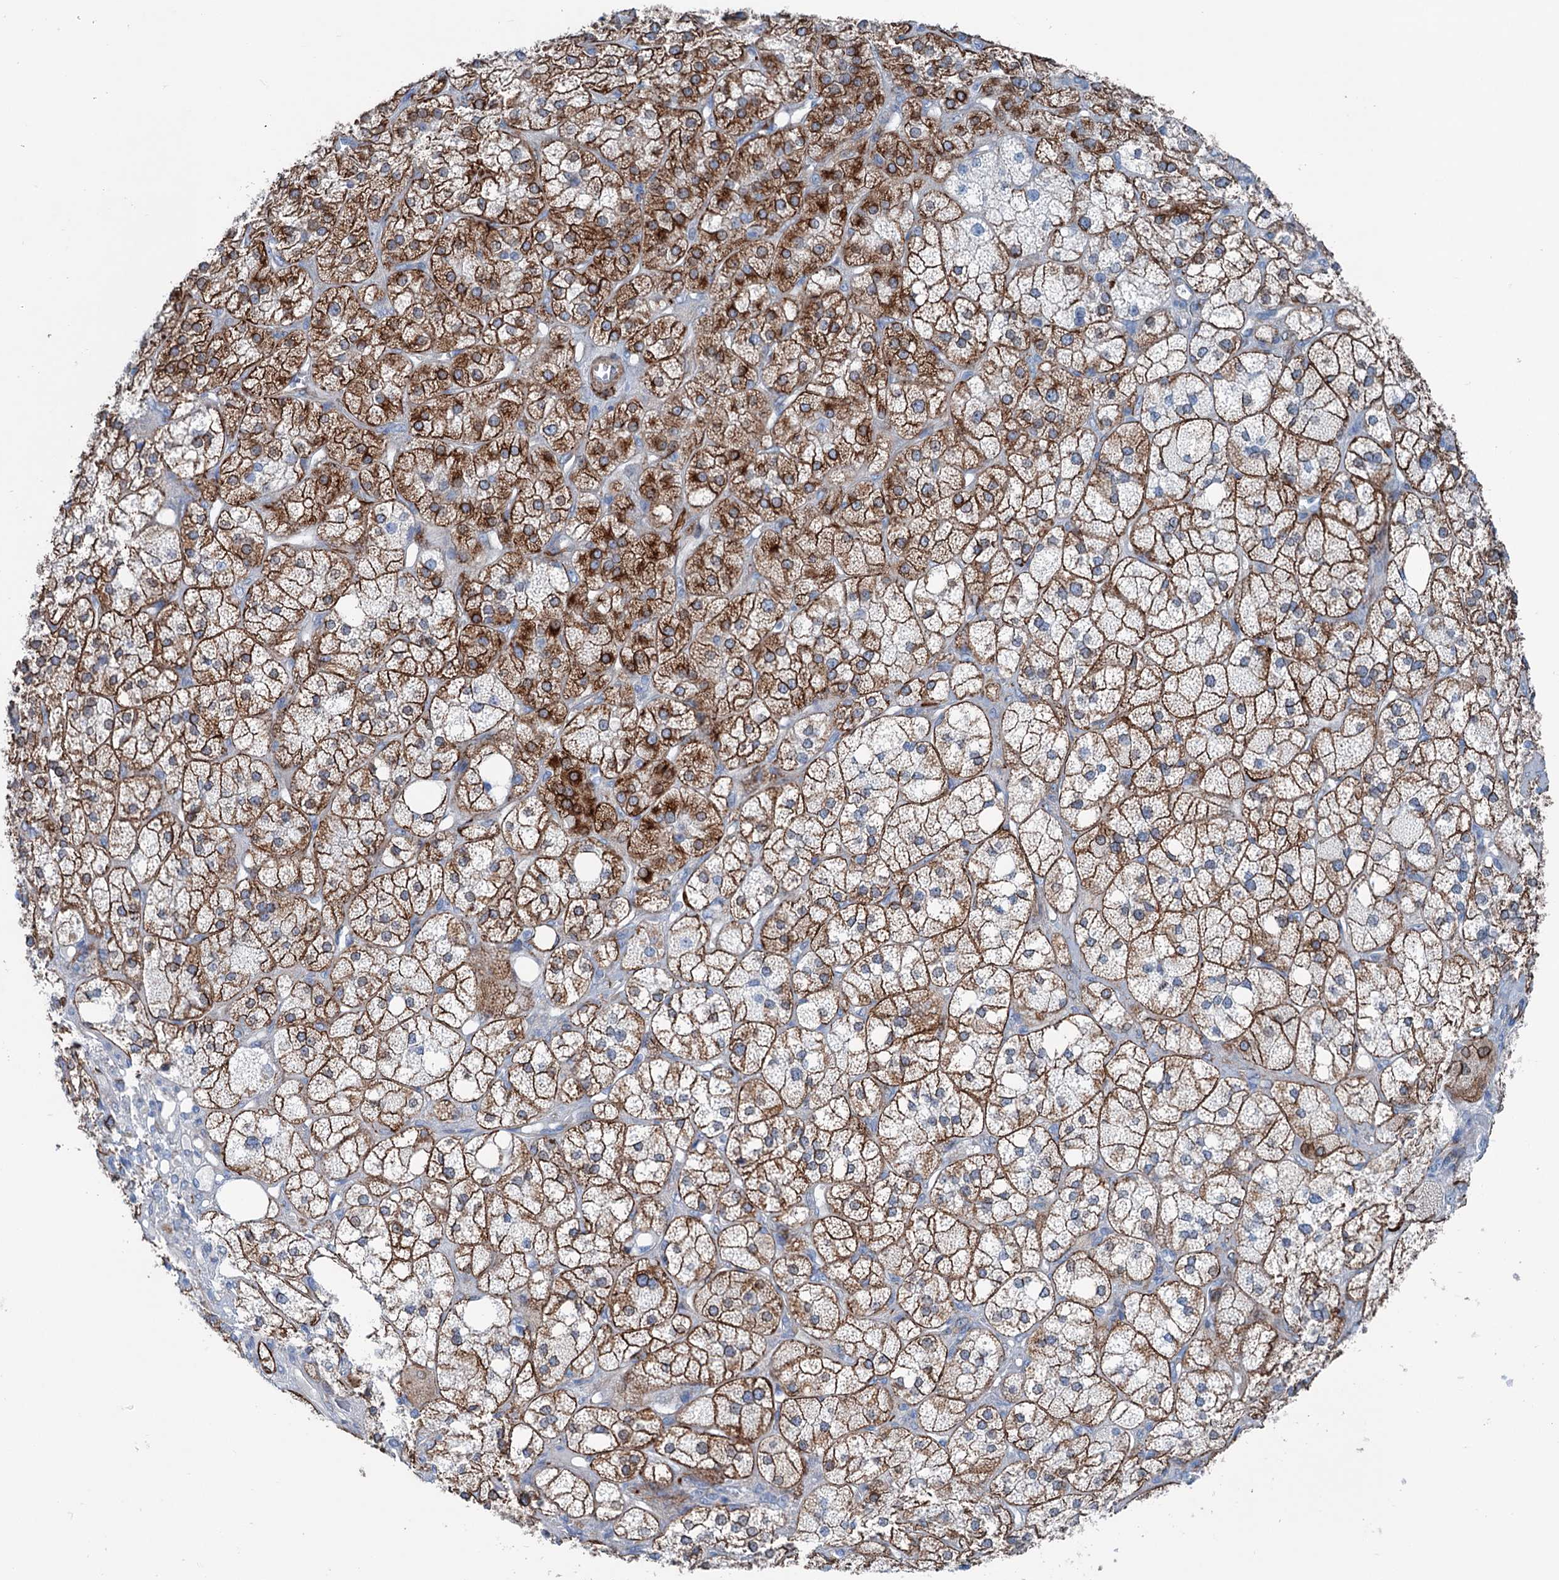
{"staining": {"intensity": "moderate", "quantity": "25%-75%", "location": "cytoplasmic/membranous"}, "tissue": "adrenal gland", "cell_type": "Glandular cells", "image_type": "normal", "snomed": [{"axis": "morphology", "description": "Normal tissue, NOS"}, {"axis": "topography", "description": "Adrenal gland"}], "caption": "A histopathology image showing moderate cytoplasmic/membranous positivity in about 25%-75% of glandular cells in normal adrenal gland, as visualized by brown immunohistochemical staining.", "gene": "CALCOCO1", "patient": {"sex": "male", "age": 61}}